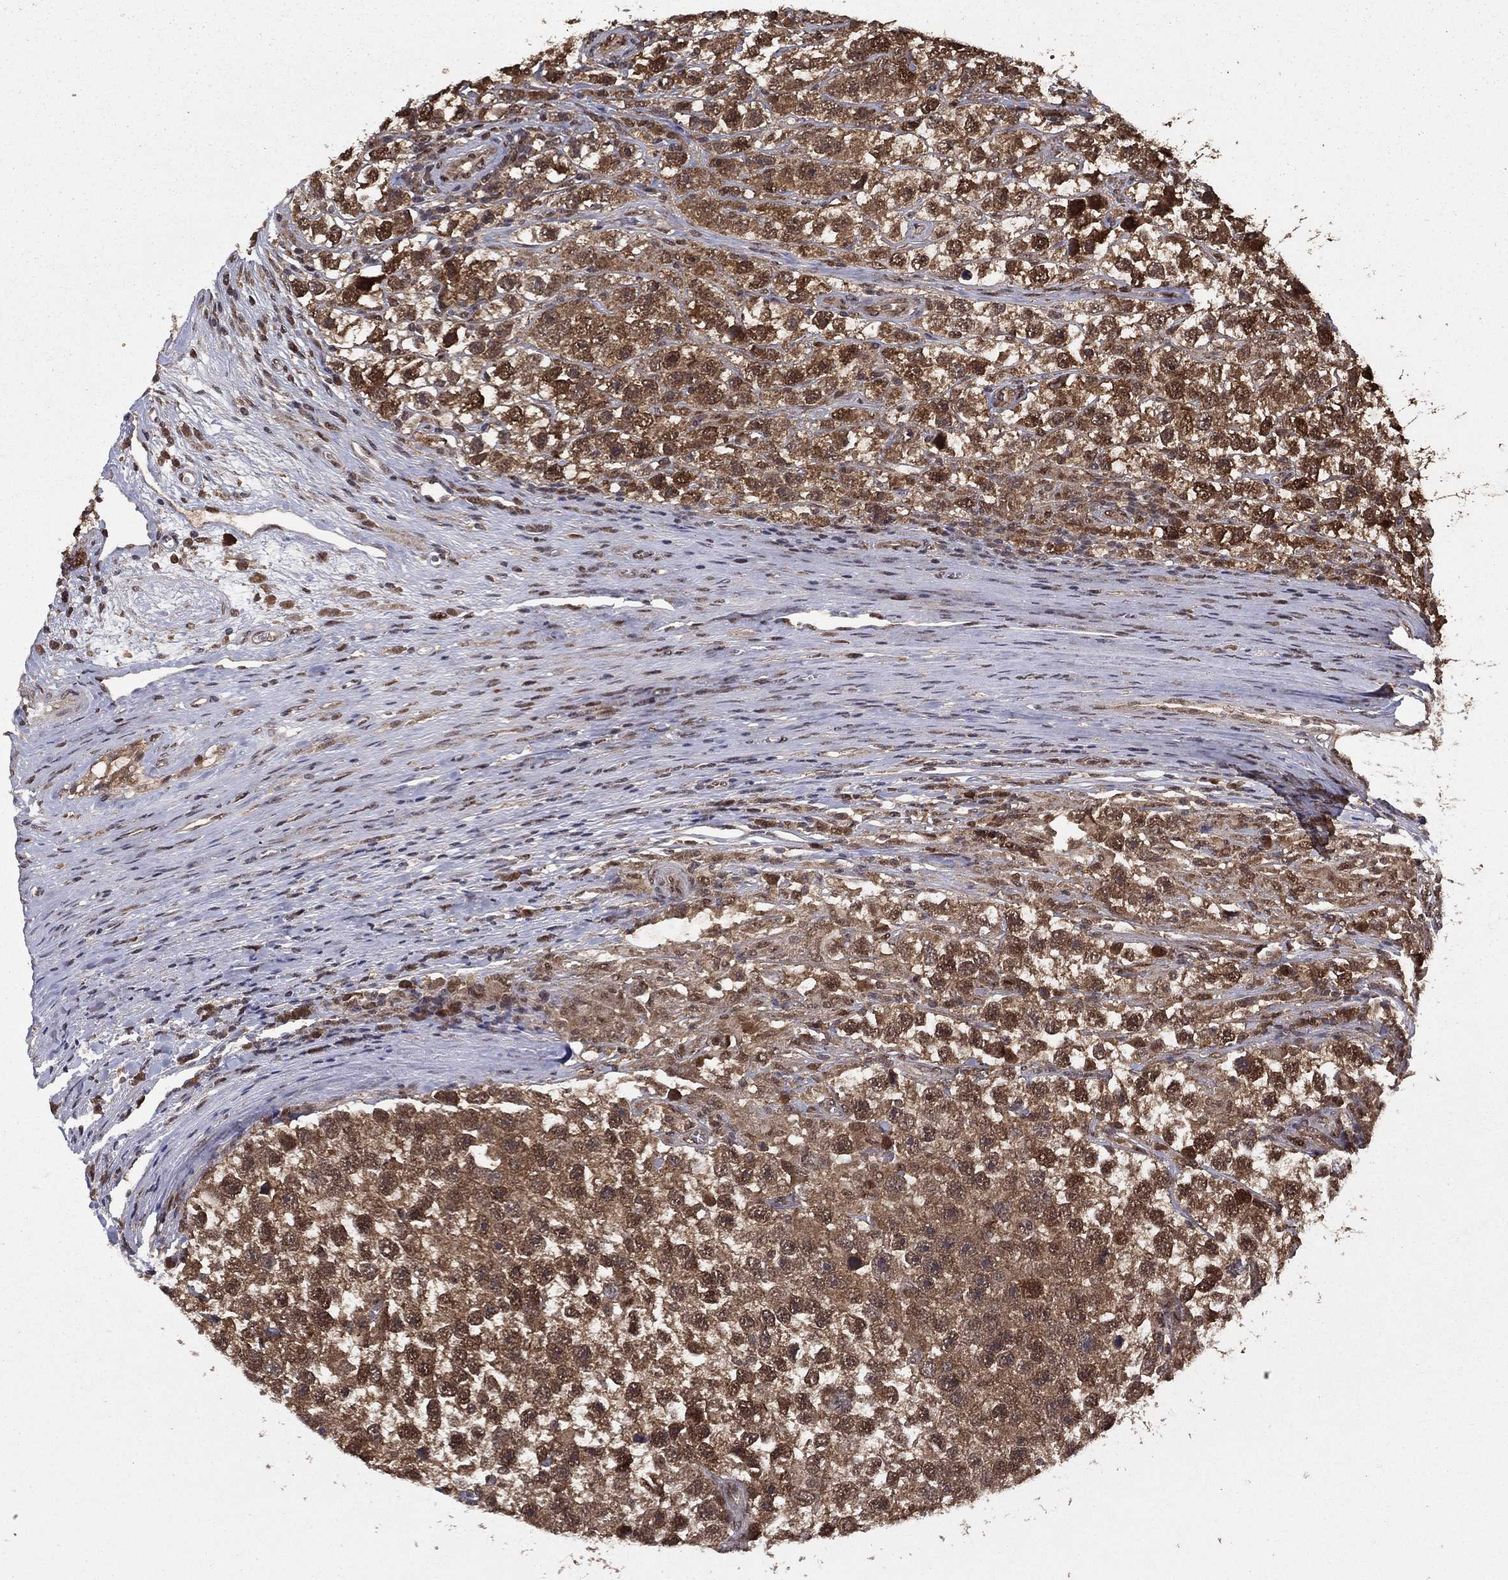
{"staining": {"intensity": "moderate", "quantity": "25%-75%", "location": "cytoplasmic/membranous,nuclear"}, "tissue": "testis cancer", "cell_type": "Tumor cells", "image_type": "cancer", "snomed": [{"axis": "morphology", "description": "Seminoma, NOS"}, {"axis": "topography", "description": "Testis"}], "caption": "High-power microscopy captured an immunohistochemistry (IHC) micrograph of testis cancer (seminoma), revealing moderate cytoplasmic/membranous and nuclear positivity in about 25%-75% of tumor cells.", "gene": "CARM1", "patient": {"sex": "male", "age": 26}}